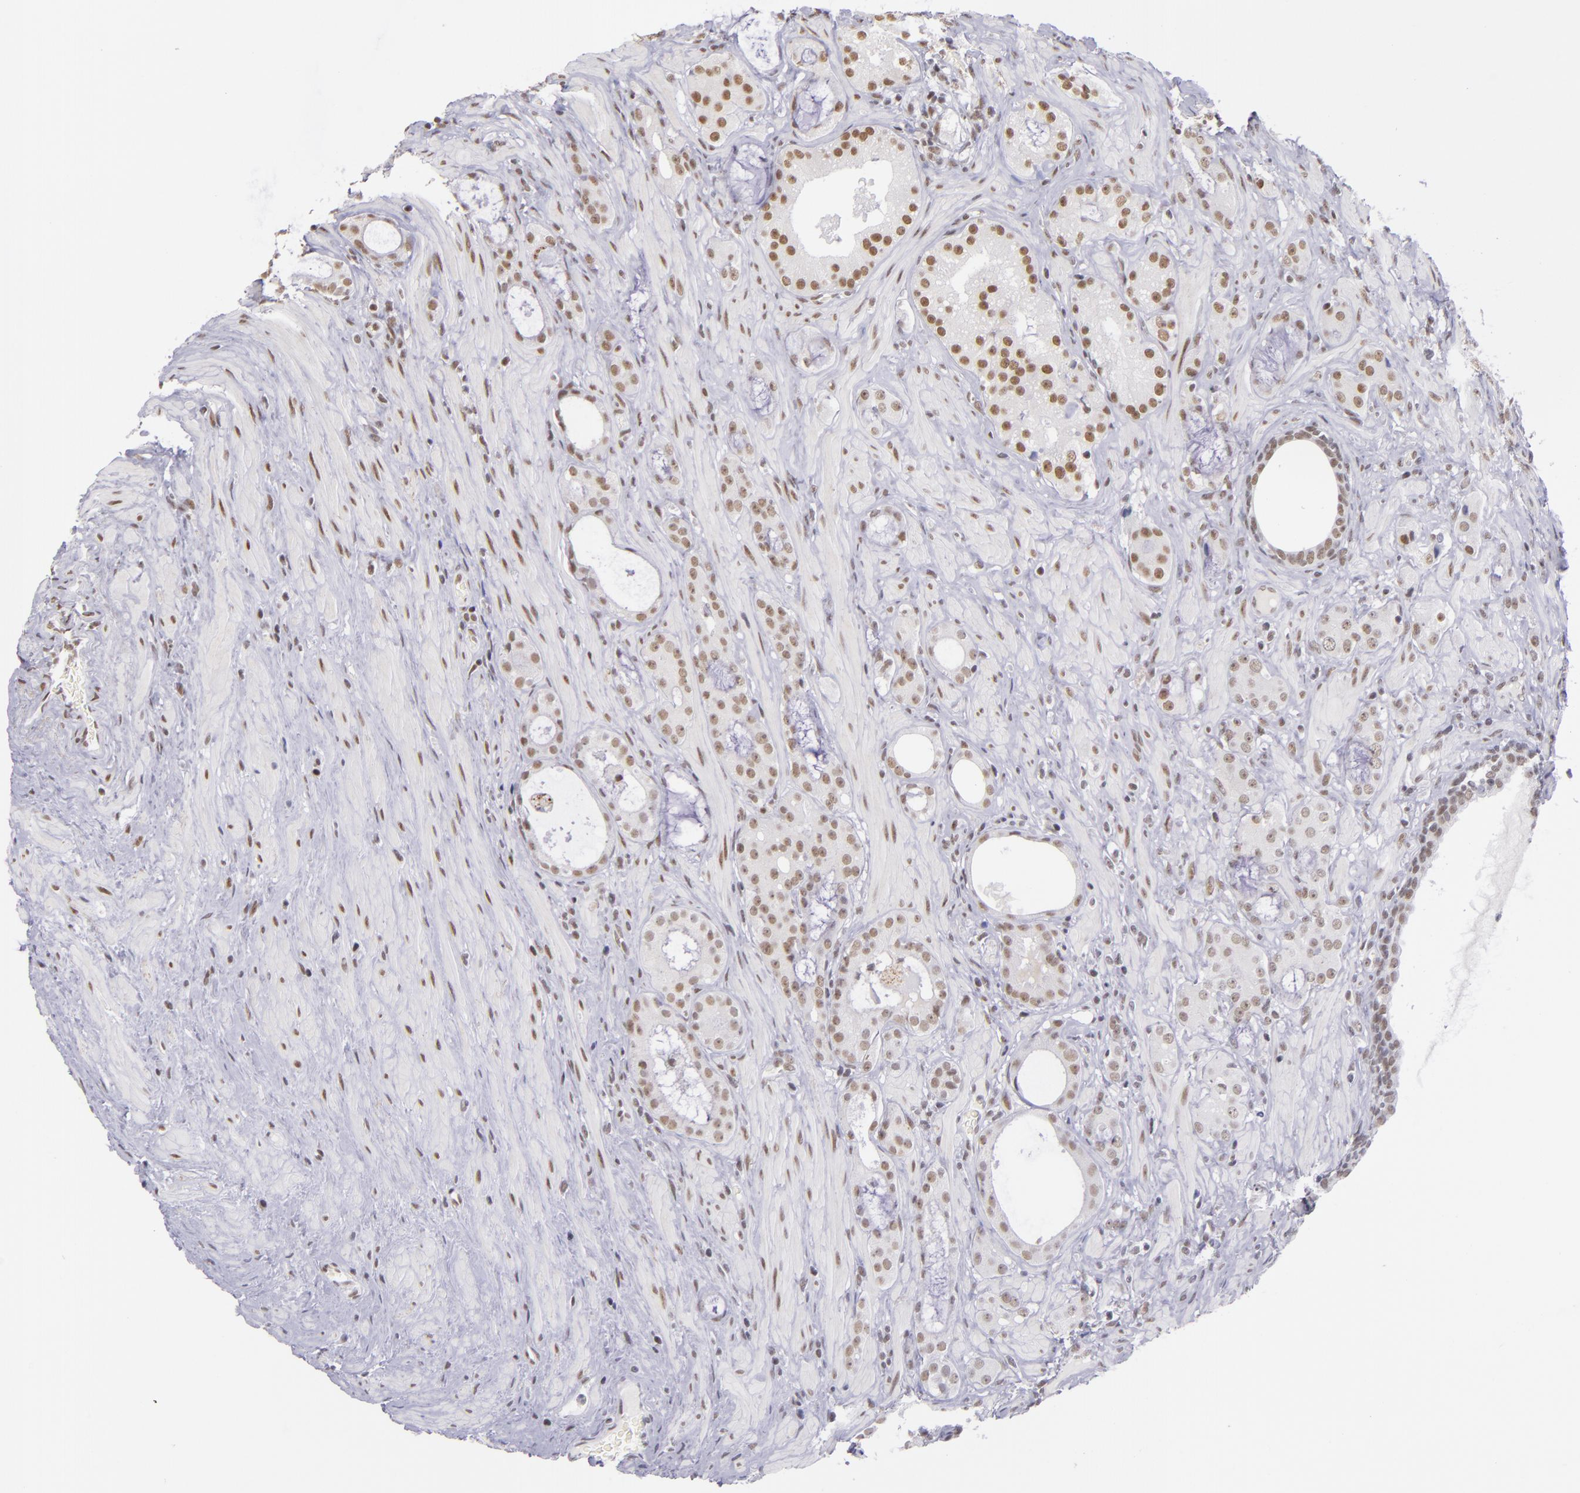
{"staining": {"intensity": "moderate", "quantity": ">75%", "location": "nuclear"}, "tissue": "prostate cancer", "cell_type": "Tumor cells", "image_type": "cancer", "snomed": [{"axis": "morphology", "description": "Adenocarcinoma, Medium grade"}, {"axis": "topography", "description": "Prostate"}], "caption": "About >75% of tumor cells in prostate cancer (adenocarcinoma (medium-grade)) show moderate nuclear protein staining as visualized by brown immunohistochemical staining.", "gene": "ZNF148", "patient": {"sex": "male", "age": 73}}